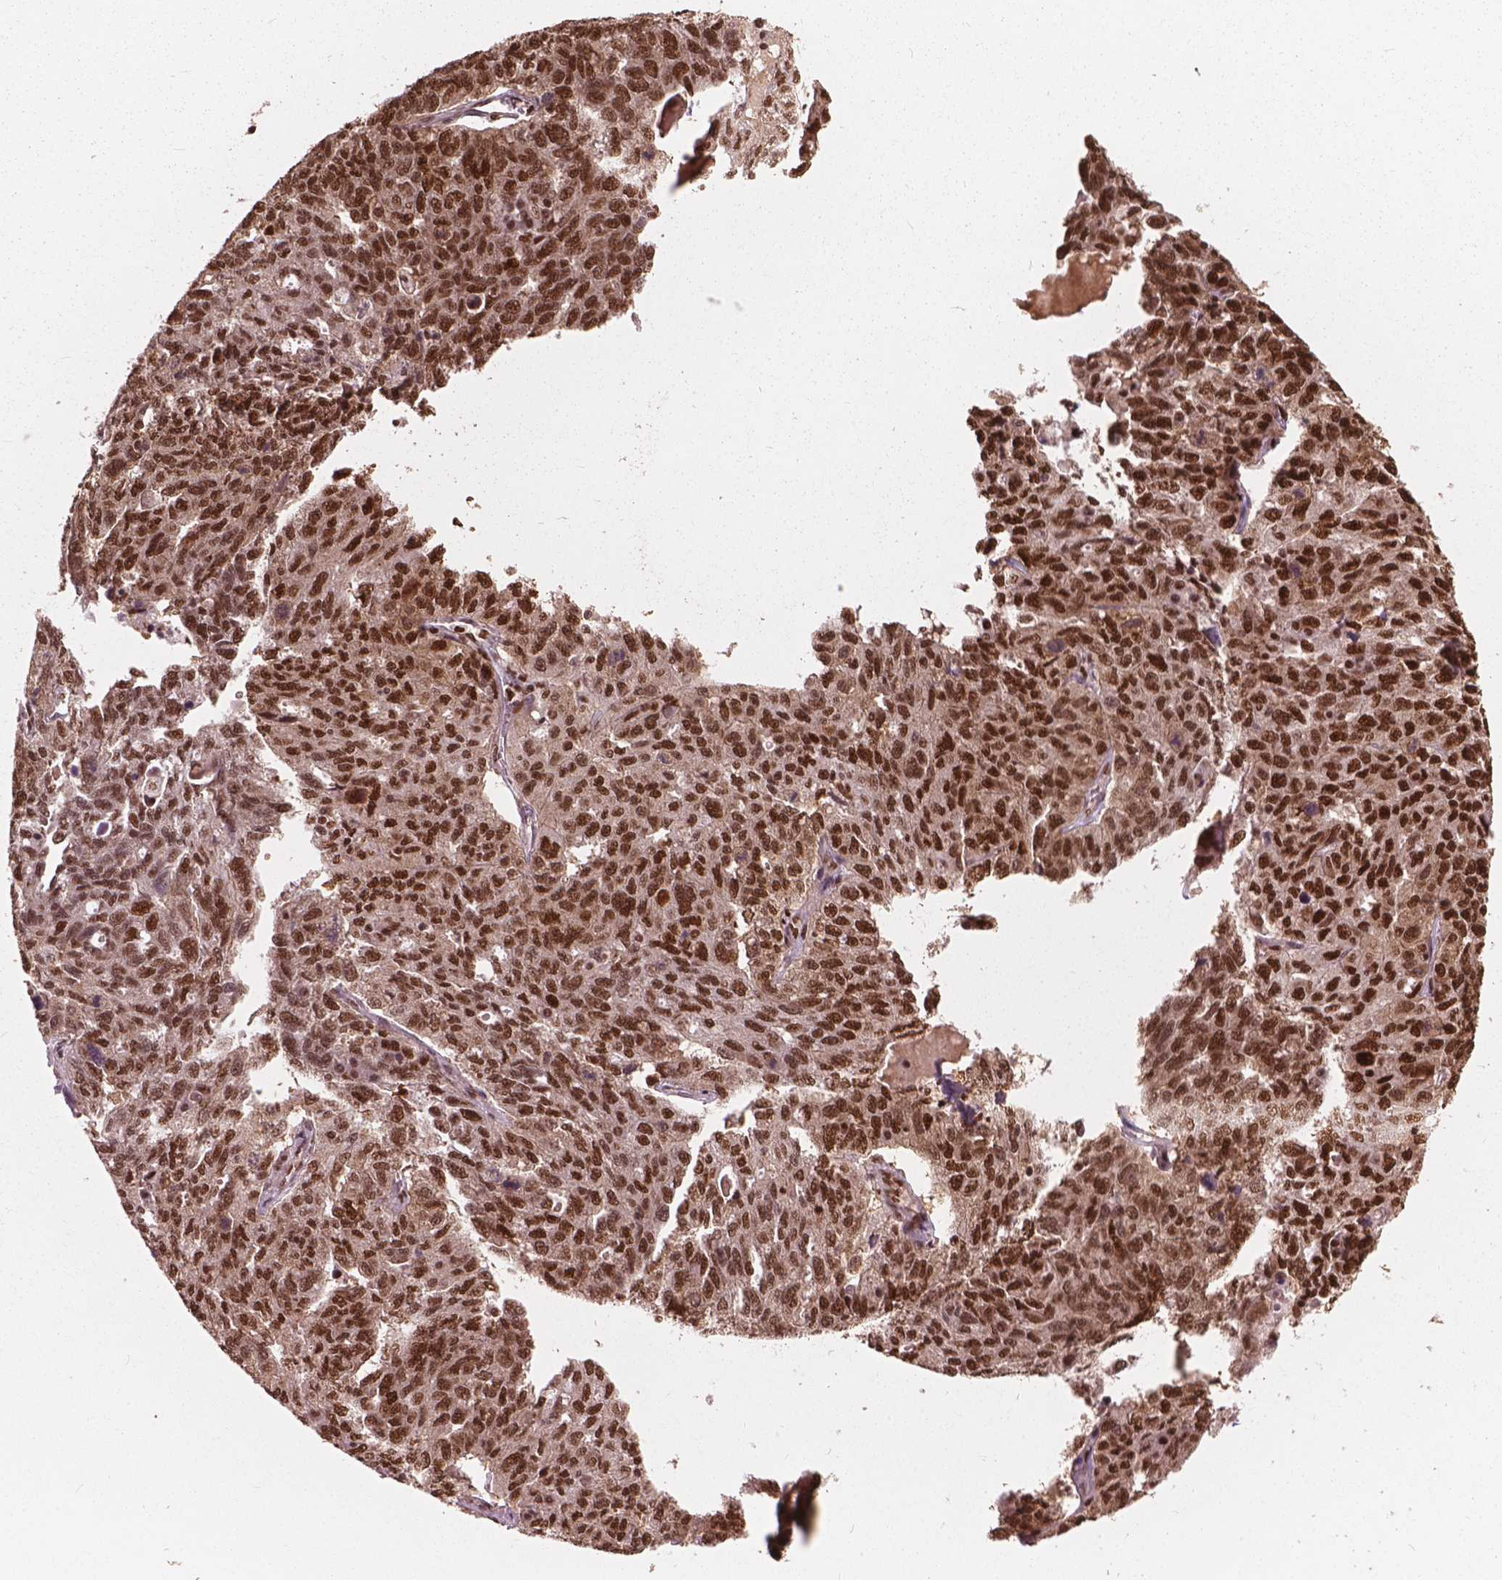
{"staining": {"intensity": "strong", "quantity": ">75%", "location": "nuclear"}, "tissue": "ovarian cancer", "cell_type": "Tumor cells", "image_type": "cancer", "snomed": [{"axis": "morphology", "description": "Cystadenocarcinoma, serous, NOS"}, {"axis": "topography", "description": "Ovary"}], "caption": "Protein staining reveals strong nuclear staining in about >75% of tumor cells in serous cystadenocarcinoma (ovarian).", "gene": "ANP32B", "patient": {"sex": "female", "age": 71}}